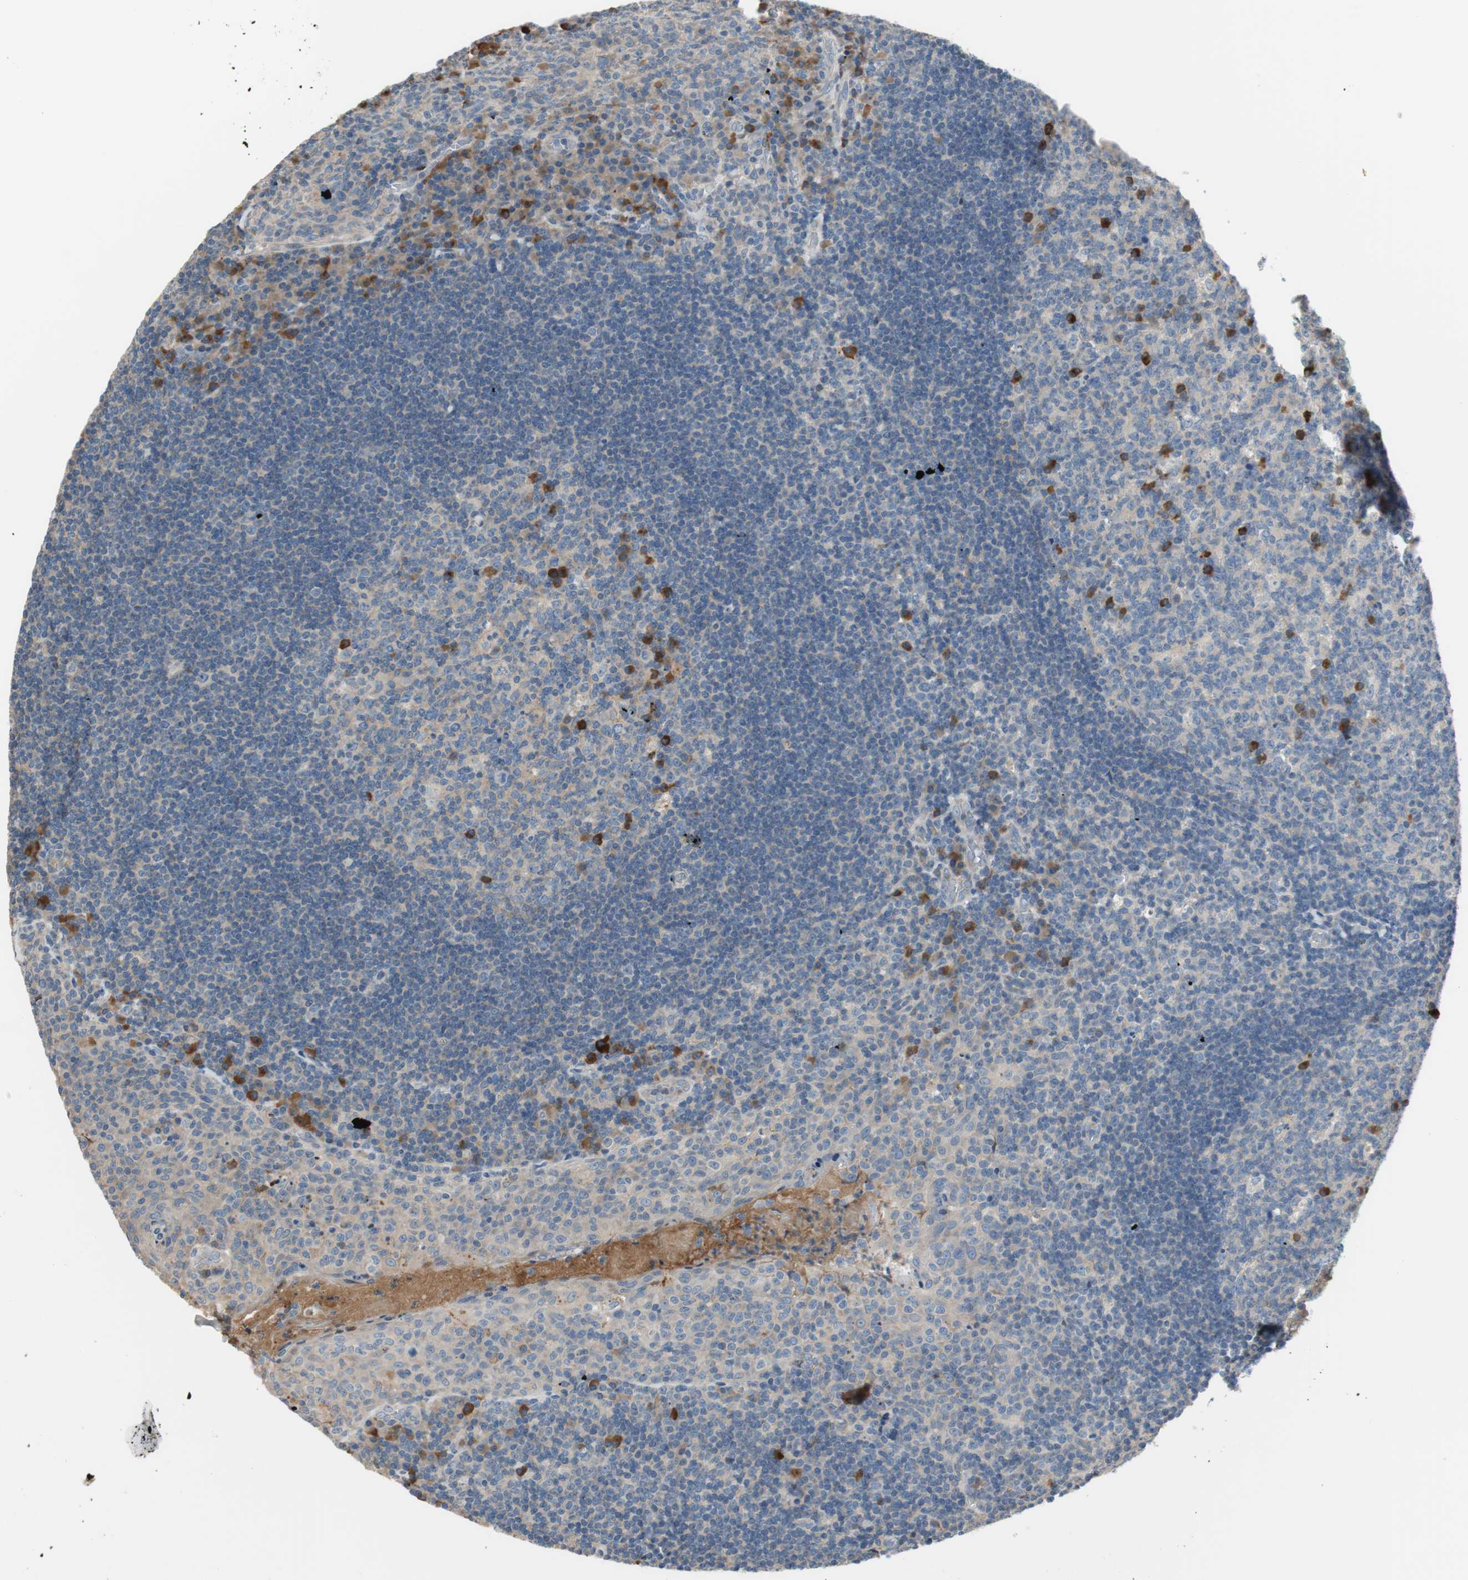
{"staining": {"intensity": "negative", "quantity": "none", "location": "none"}, "tissue": "tonsil", "cell_type": "Germinal center cells", "image_type": "normal", "snomed": [{"axis": "morphology", "description": "Normal tissue, NOS"}, {"axis": "topography", "description": "Tonsil"}], "caption": "The histopathology image demonstrates no significant positivity in germinal center cells of tonsil. The staining is performed using DAB brown chromogen with nuclei counter-stained in using hematoxylin.", "gene": "C4A", "patient": {"sex": "male", "age": 17}}